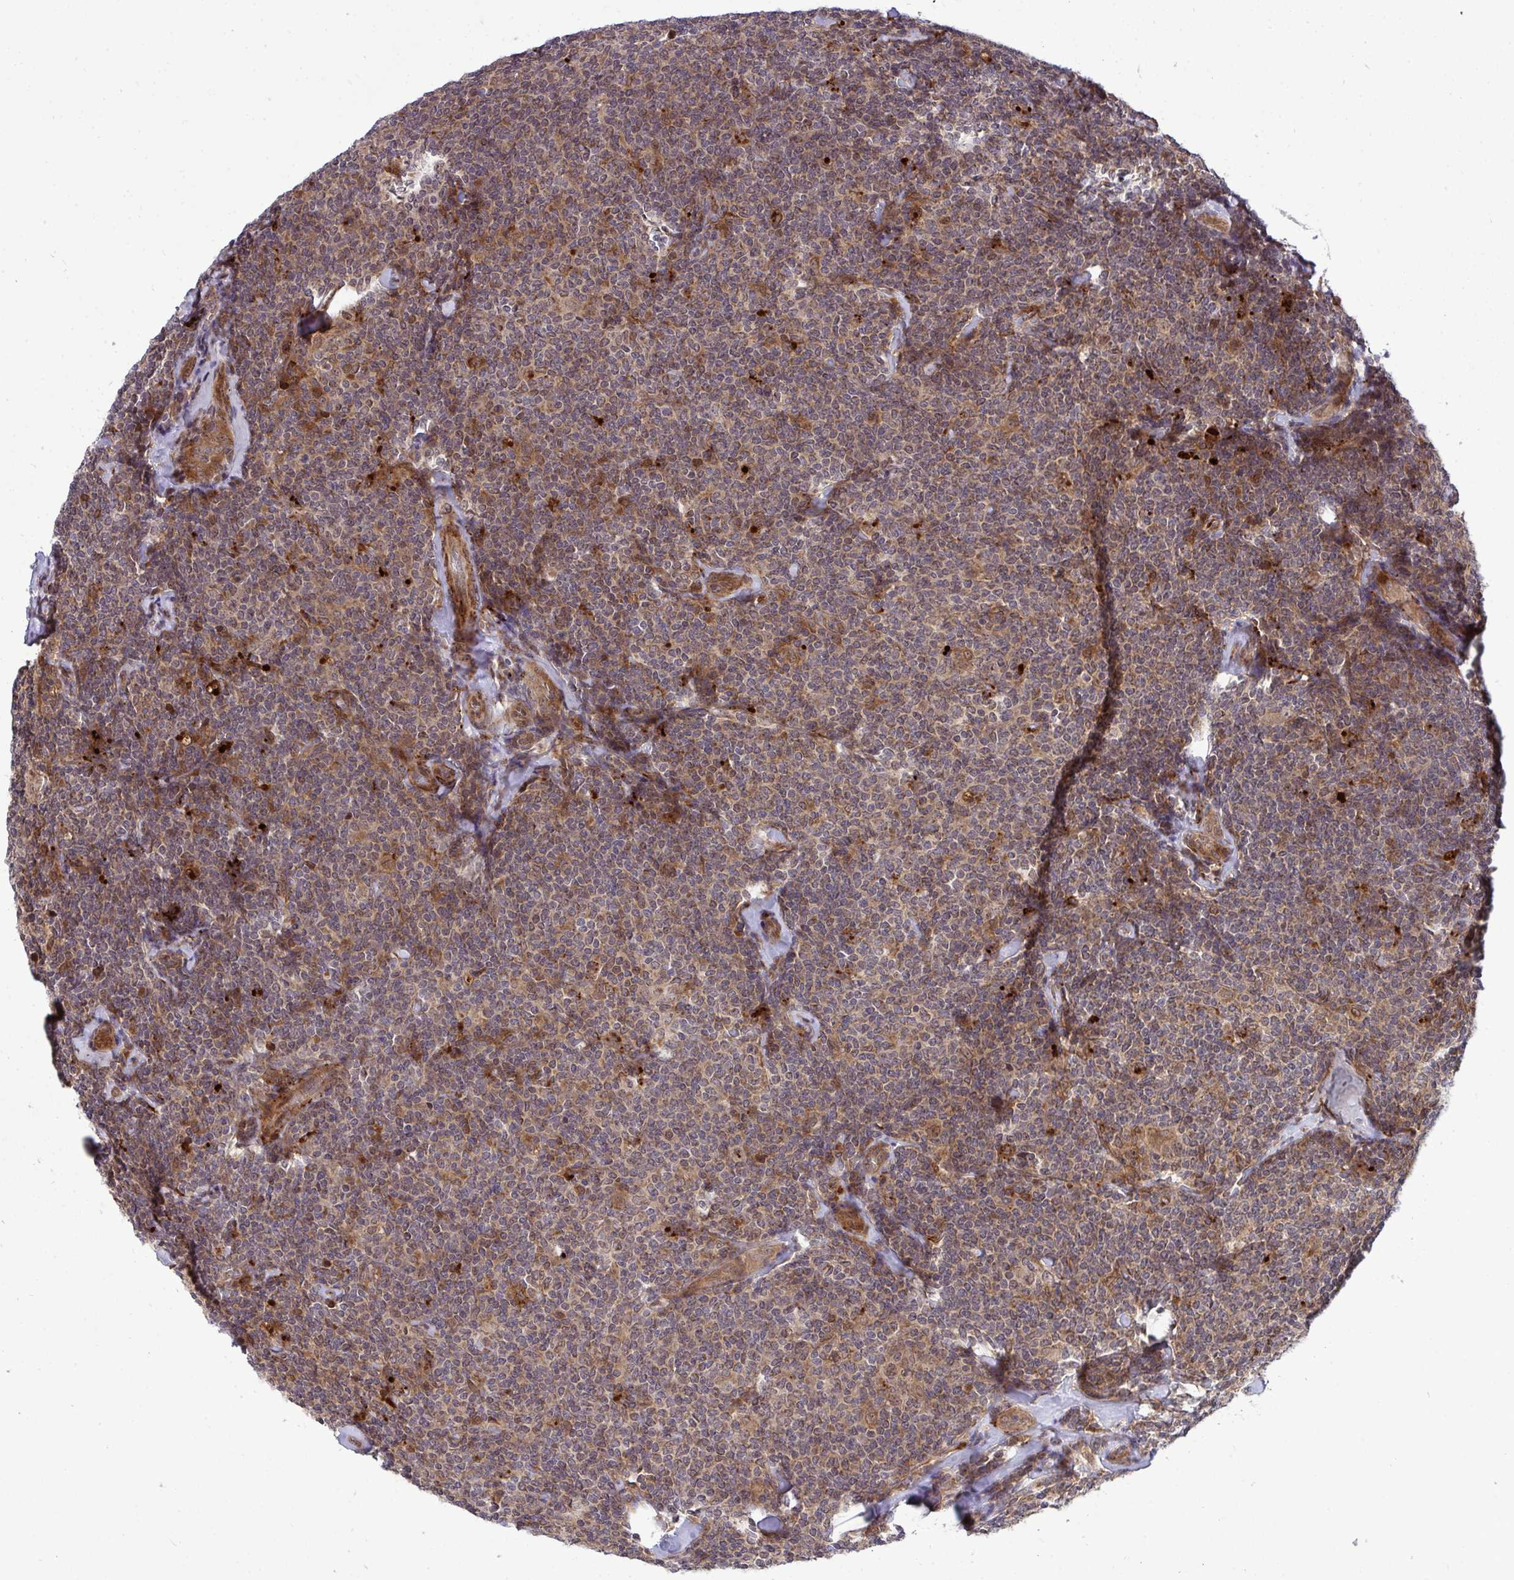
{"staining": {"intensity": "moderate", "quantity": ">75%", "location": "cytoplasmic/membranous"}, "tissue": "lymphoma", "cell_type": "Tumor cells", "image_type": "cancer", "snomed": [{"axis": "morphology", "description": "Malignant lymphoma, non-Hodgkin's type, Low grade"}, {"axis": "topography", "description": "Lymph node"}], "caption": "IHC of low-grade malignant lymphoma, non-Hodgkin's type reveals medium levels of moderate cytoplasmic/membranous positivity in approximately >75% of tumor cells. Using DAB (3,3'-diaminobenzidine) (brown) and hematoxylin (blue) stains, captured at high magnification using brightfield microscopy.", "gene": "TRIM44", "patient": {"sex": "female", "age": 56}}